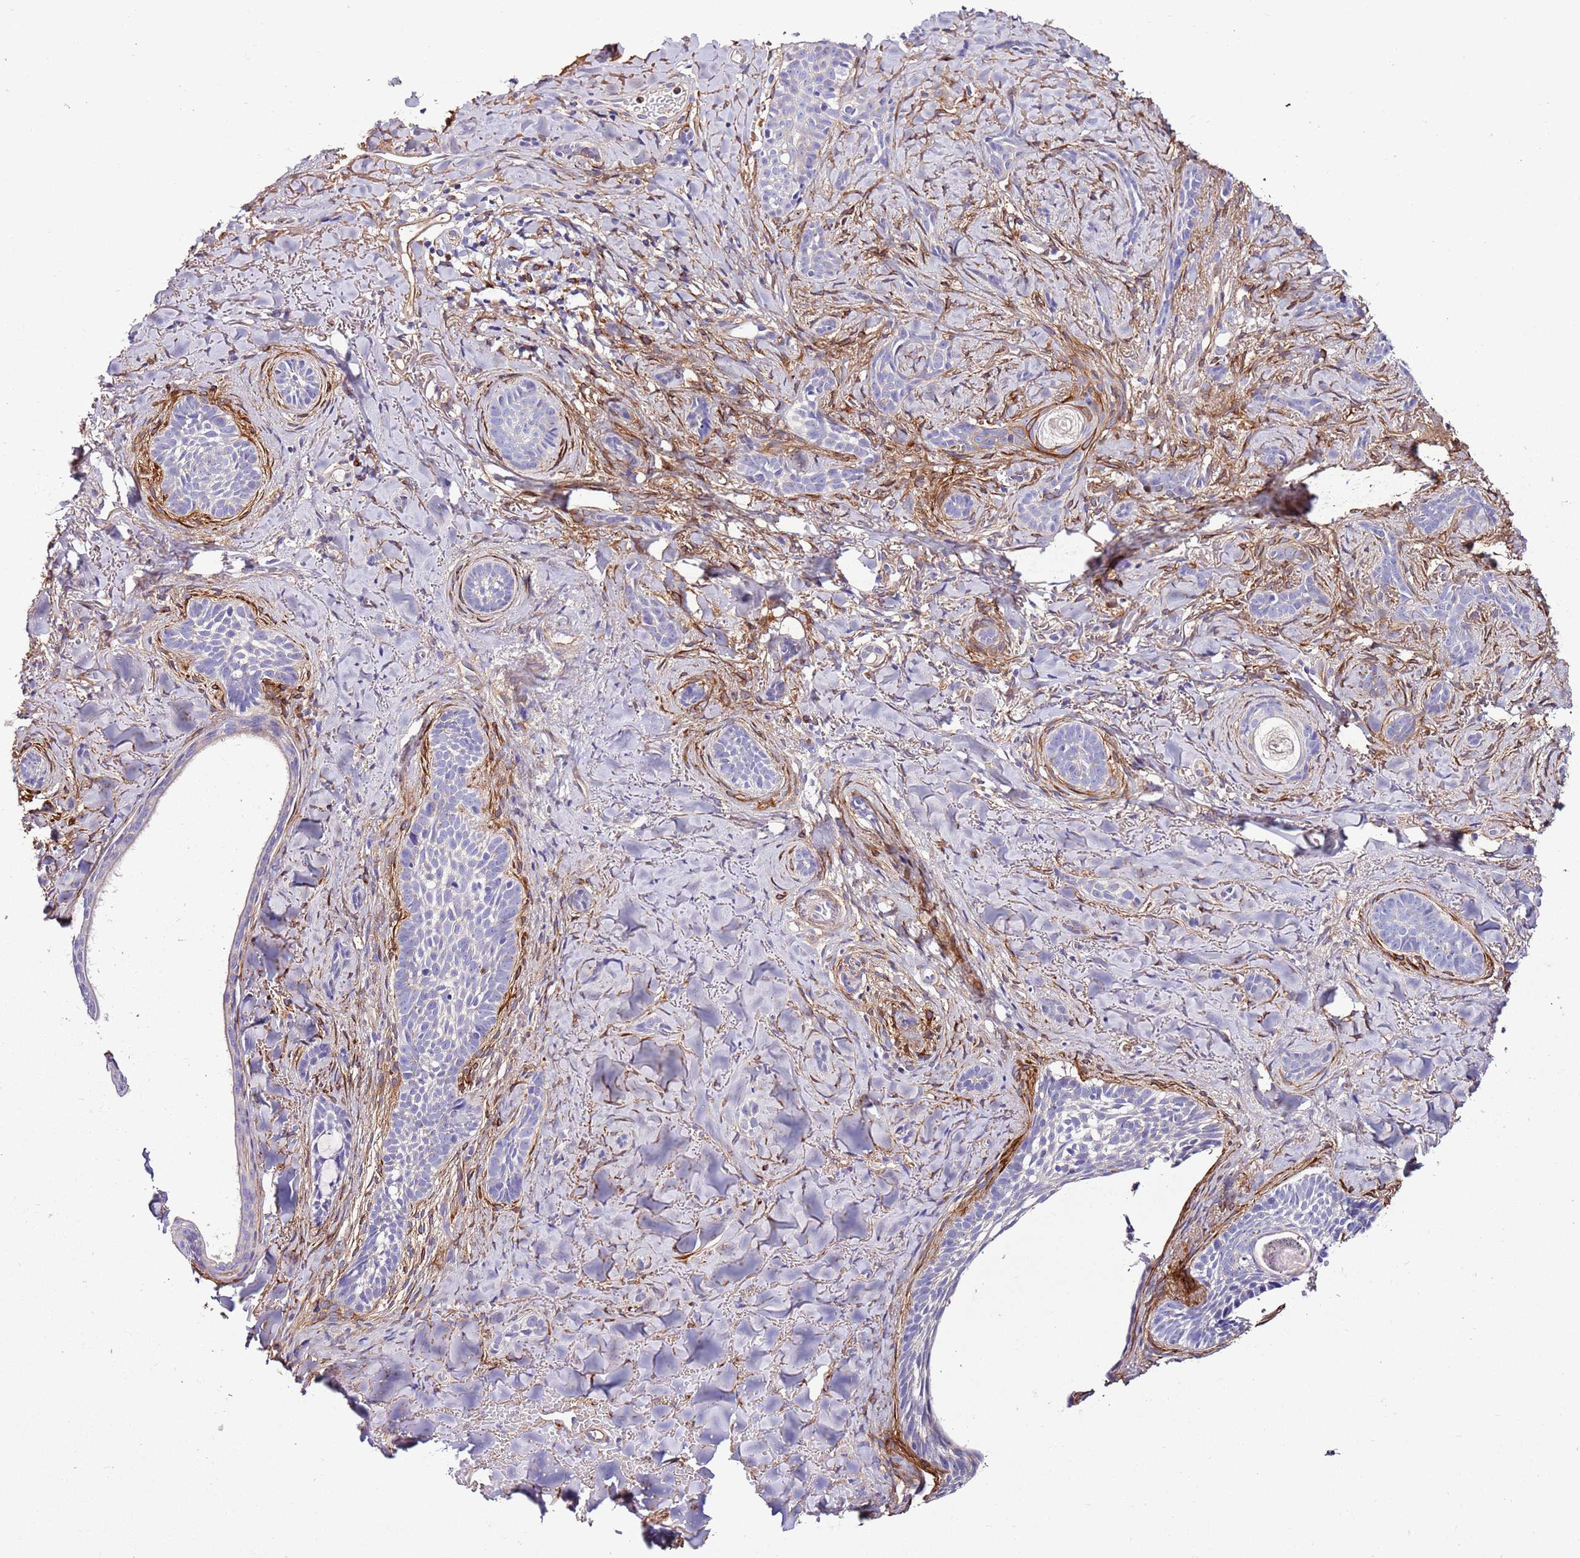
{"staining": {"intensity": "negative", "quantity": "none", "location": "none"}, "tissue": "skin cancer", "cell_type": "Tumor cells", "image_type": "cancer", "snomed": [{"axis": "morphology", "description": "Basal cell carcinoma"}, {"axis": "topography", "description": "Skin"}], "caption": "A micrograph of skin basal cell carcinoma stained for a protein demonstrates no brown staining in tumor cells.", "gene": "FAM174C", "patient": {"sex": "female", "age": 55}}